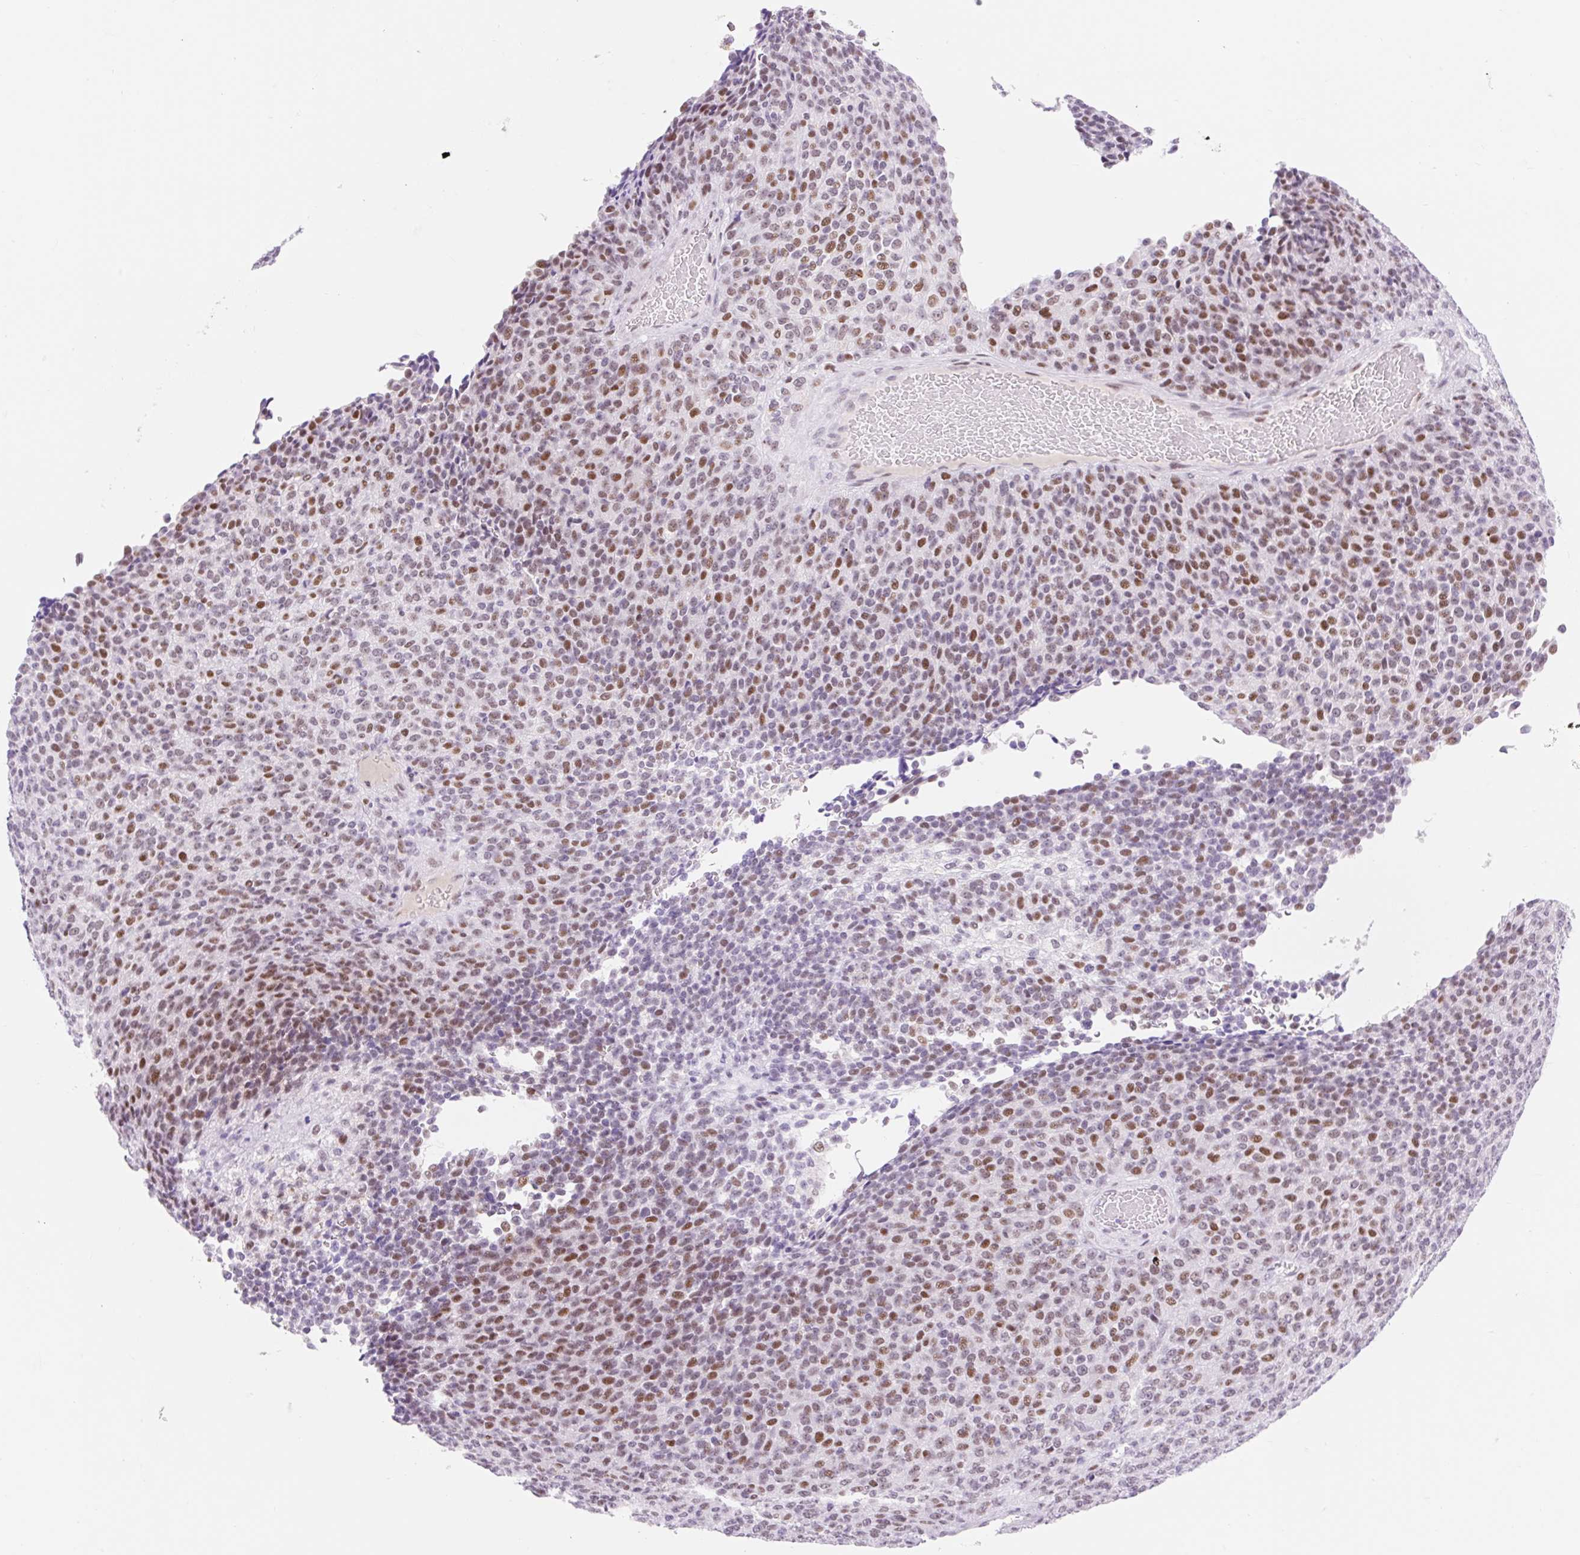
{"staining": {"intensity": "moderate", "quantity": ">75%", "location": "nuclear"}, "tissue": "melanoma", "cell_type": "Tumor cells", "image_type": "cancer", "snomed": [{"axis": "morphology", "description": "Malignant melanoma, Metastatic site"}, {"axis": "topography", "description": "Brain"}], "caption": "DAB (3,3'-diaminobenzidine) immunohistochemical staining of melanoma reveals moderate nuclear protein expression in about >75% of tumor cells.", "gene": "H2BW1", "patient": {"sex": "female", "age": 56}}